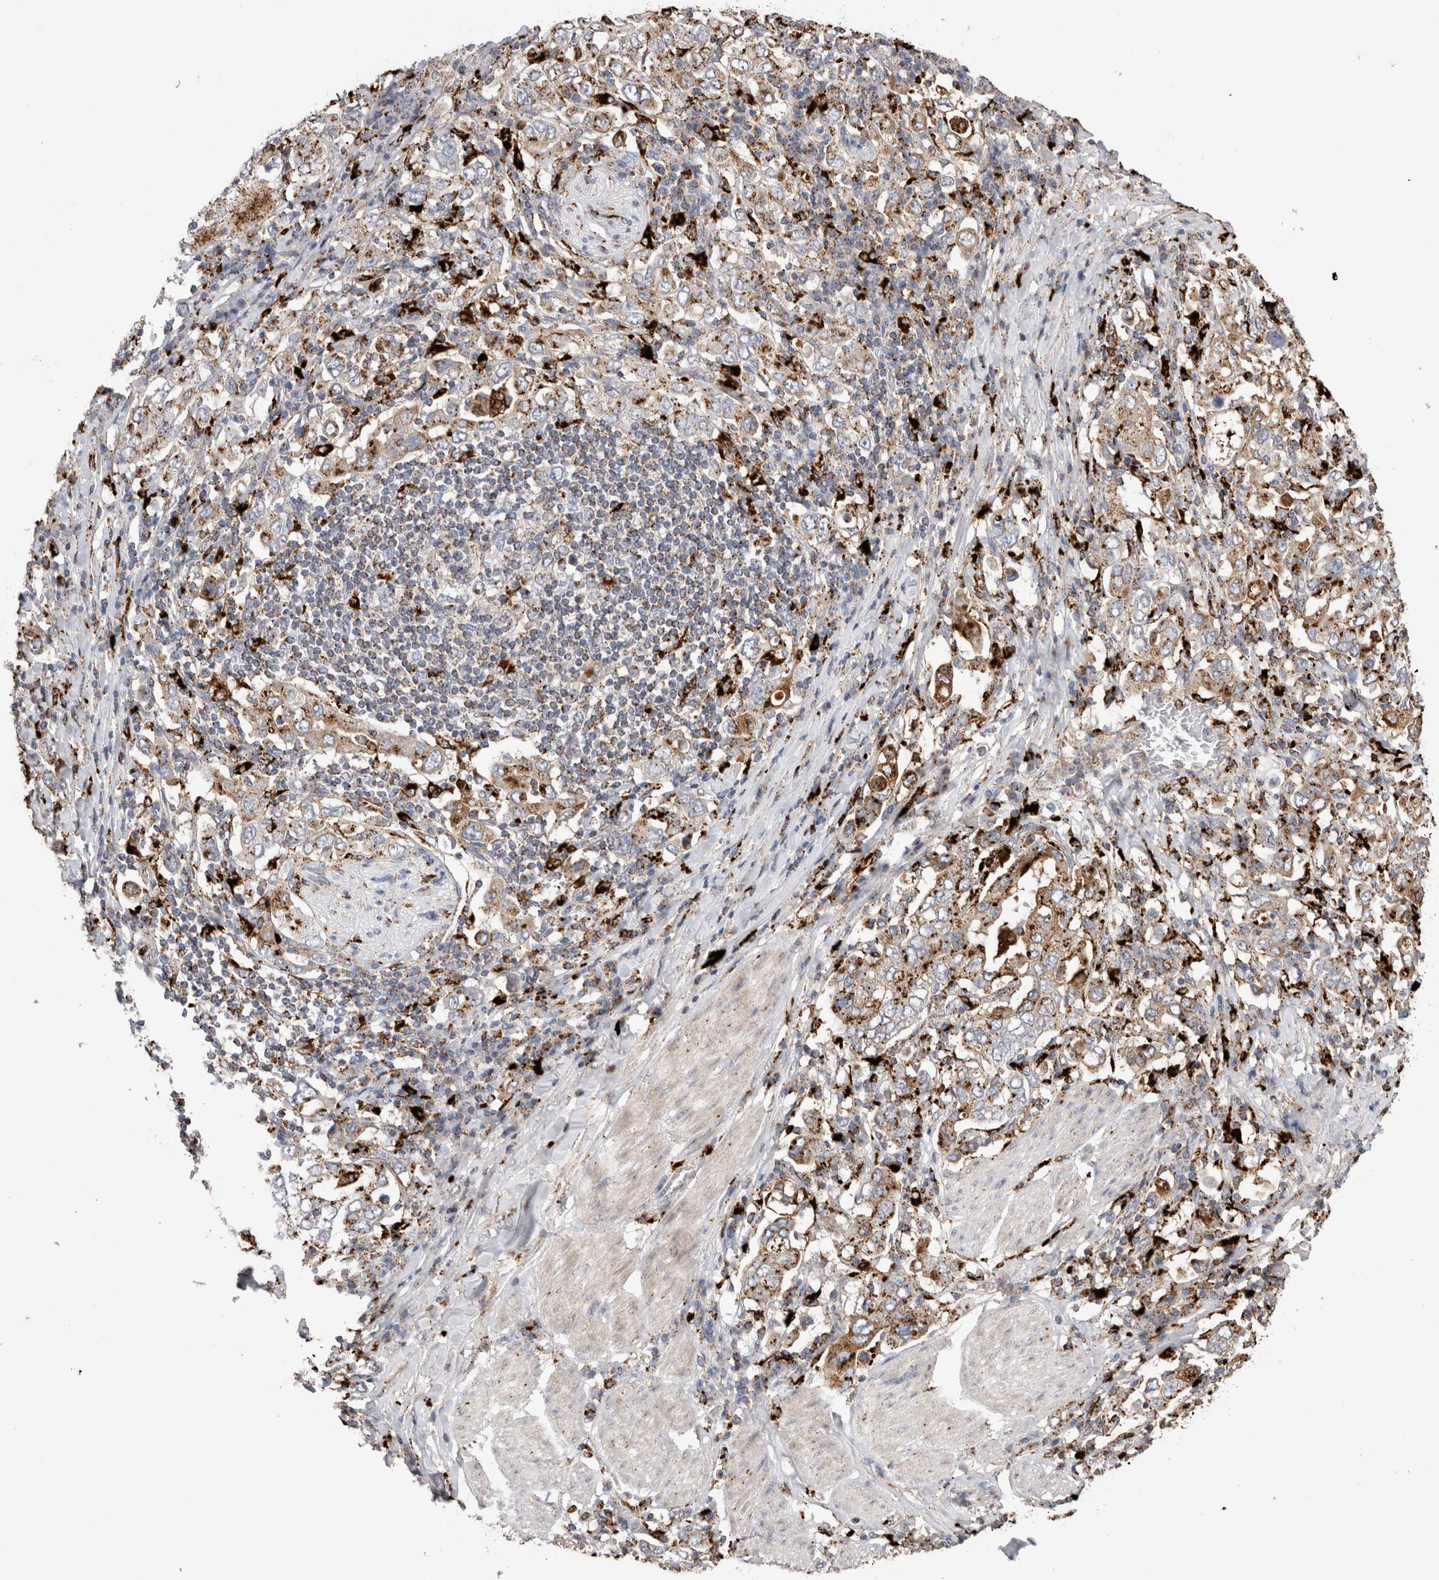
{"staining": {"intensity": "moderate", "quantity": ">75%", "location": "cytoplasmic/membranous"}, "tissue": "stomach cancer", "cell_type": "Tumor cells", "image_type": "cancer", "snomed": [{"axis": "morphology", "description": "Adenocarcinoma, NOS"}, {"axis": "topography", "description": "Stomach, upper"}], "caption": "A histopathology image of stomach adenocarcinoma stained for a protein reveals moderate cytoplasmic/membranous brown staining in tumor cells. (DAB = brown stain, brightfield microscopy at high magnification).", "gene": "CTSA", "patient": {"sex": "male", "age": 62}}